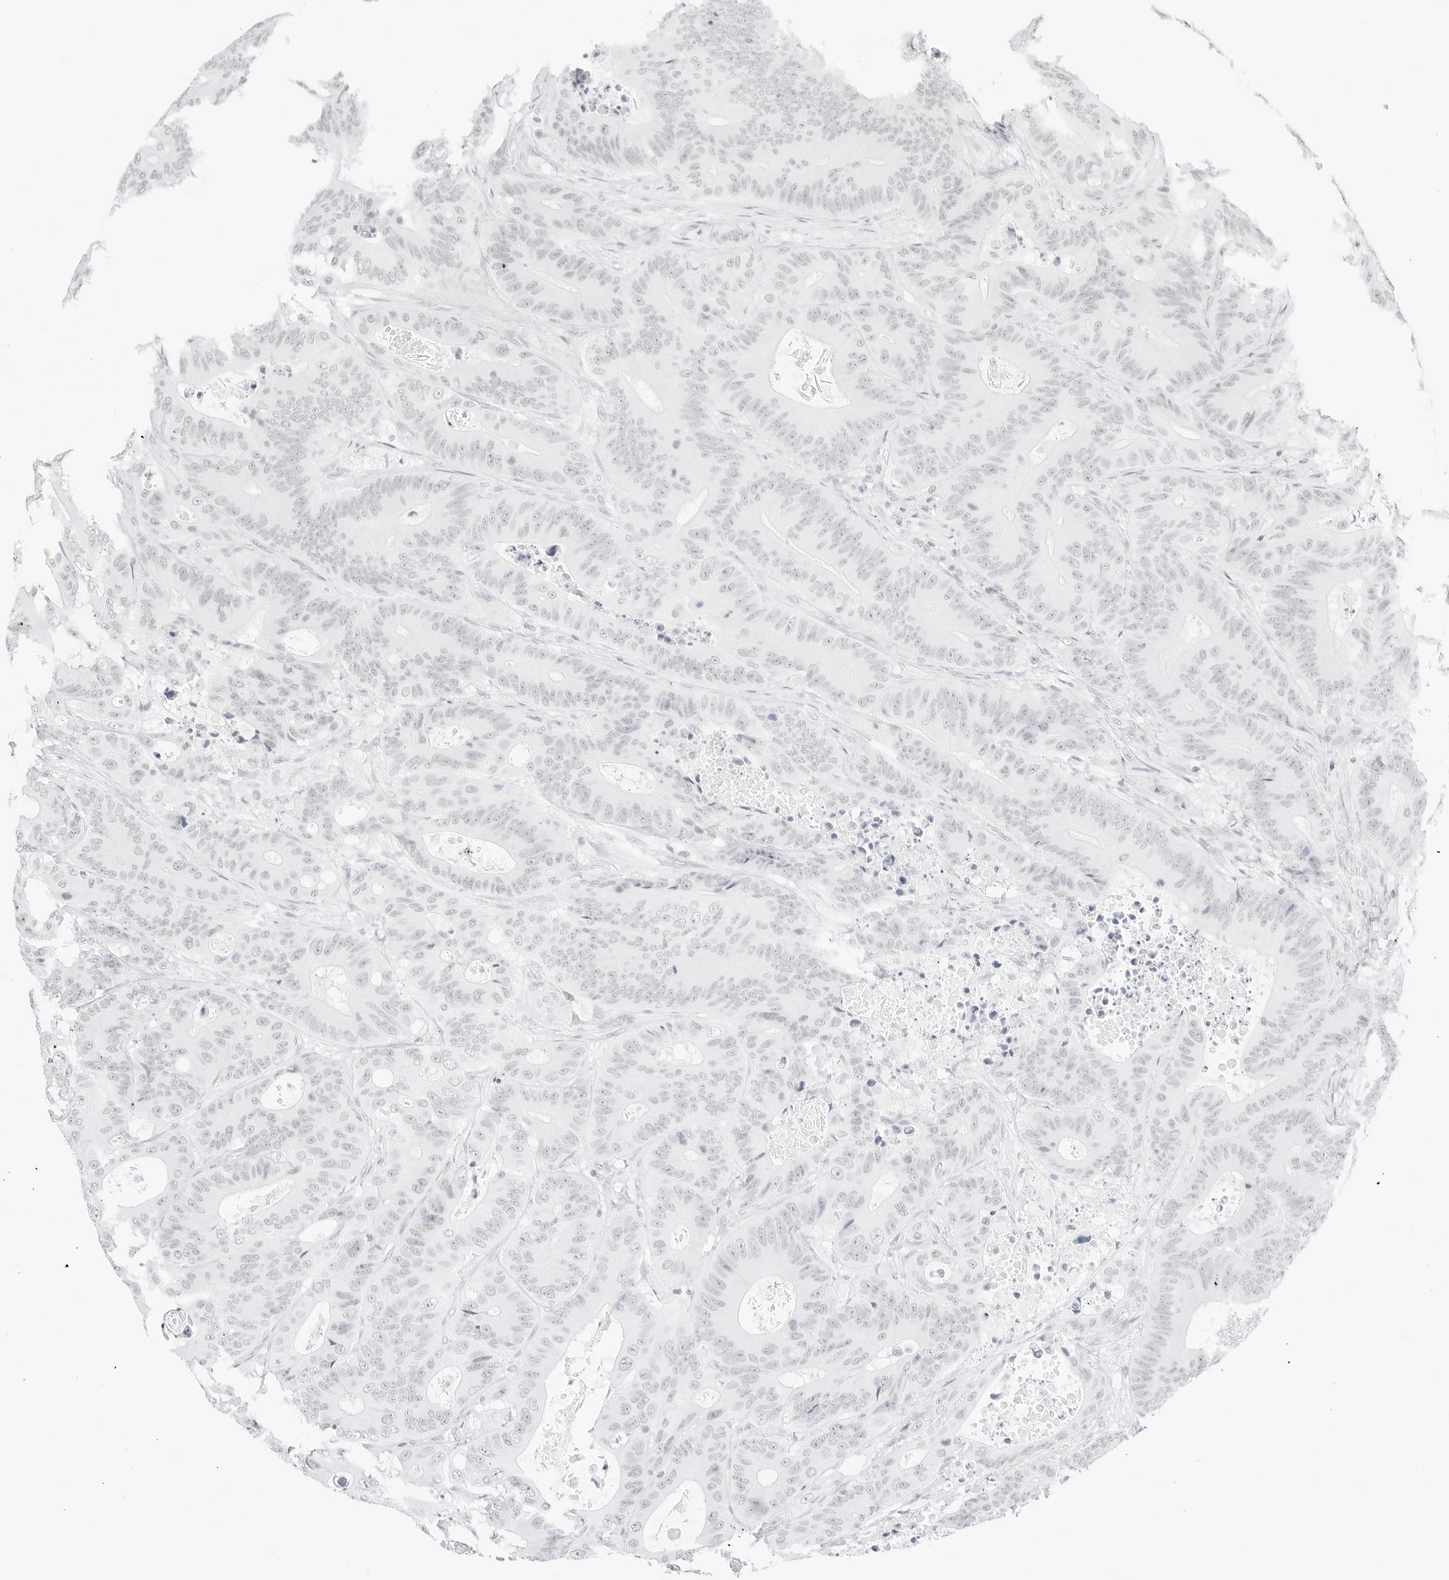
{"staining": {"intensity": "negative", "quantity": "none", "location": "none"}, "tissue": "colorectal cancer", "cell_type": "Tumor cells", "image_type": "cancer", "snomed": [{"axis": "morphology", "description": "Adenocarcinoma, NOS"}, {"axis": "topography", "description": "Colon"}], "caption": "Human colorectal cancer (adenocarcinoma) stained for a protein using immunohistochemistry shows no expression in tumor cells.", "gene": "FBLN5", "patient": {"sex": "male", "age": 83}}